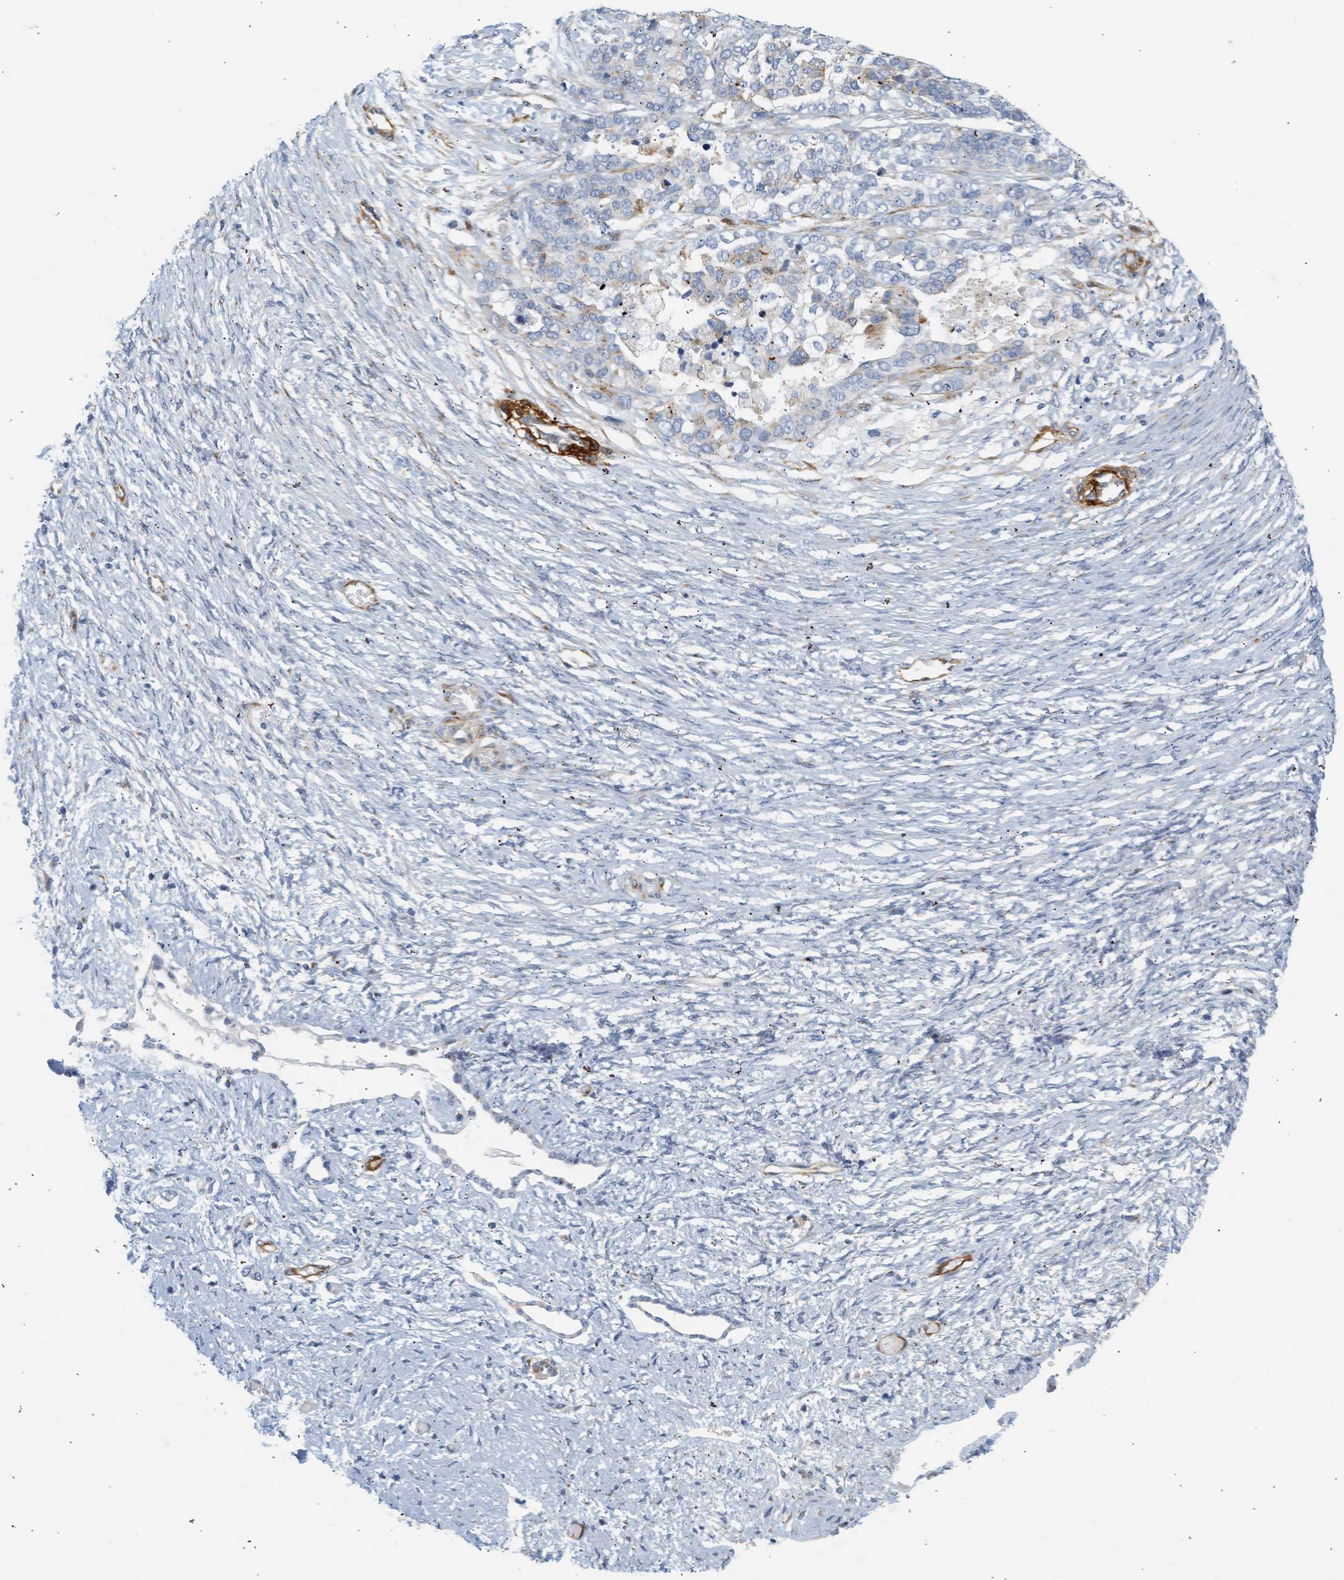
{"staining": {"intensity": "moderate", "quantity": "<25%", "location": "cytoplasmic/membranous"}, "tissue": "ovarian cancer", "cell_type": "Tumor cells", "image_type": "cancer", "snomed": [{"axis": "morphology", "description": "Cystadenocarcinoma, serous, NOS"}, {"axis": "topography", "description": "Ovary"}], "caption": "Tumor cells exhibit low levels of moderate cytoplasmic/membranous staining in approximately <25% of cells in human ovarian serous cystadenocarcinoma. The staining was performed using DAB (3,3'-diaminobenzidine), with brown indicating positive protein expression. Nuclei are stained blue with hematoxylin.", "gene": "SLC30A7", "patient": {"sex": "female", "age": 44}}